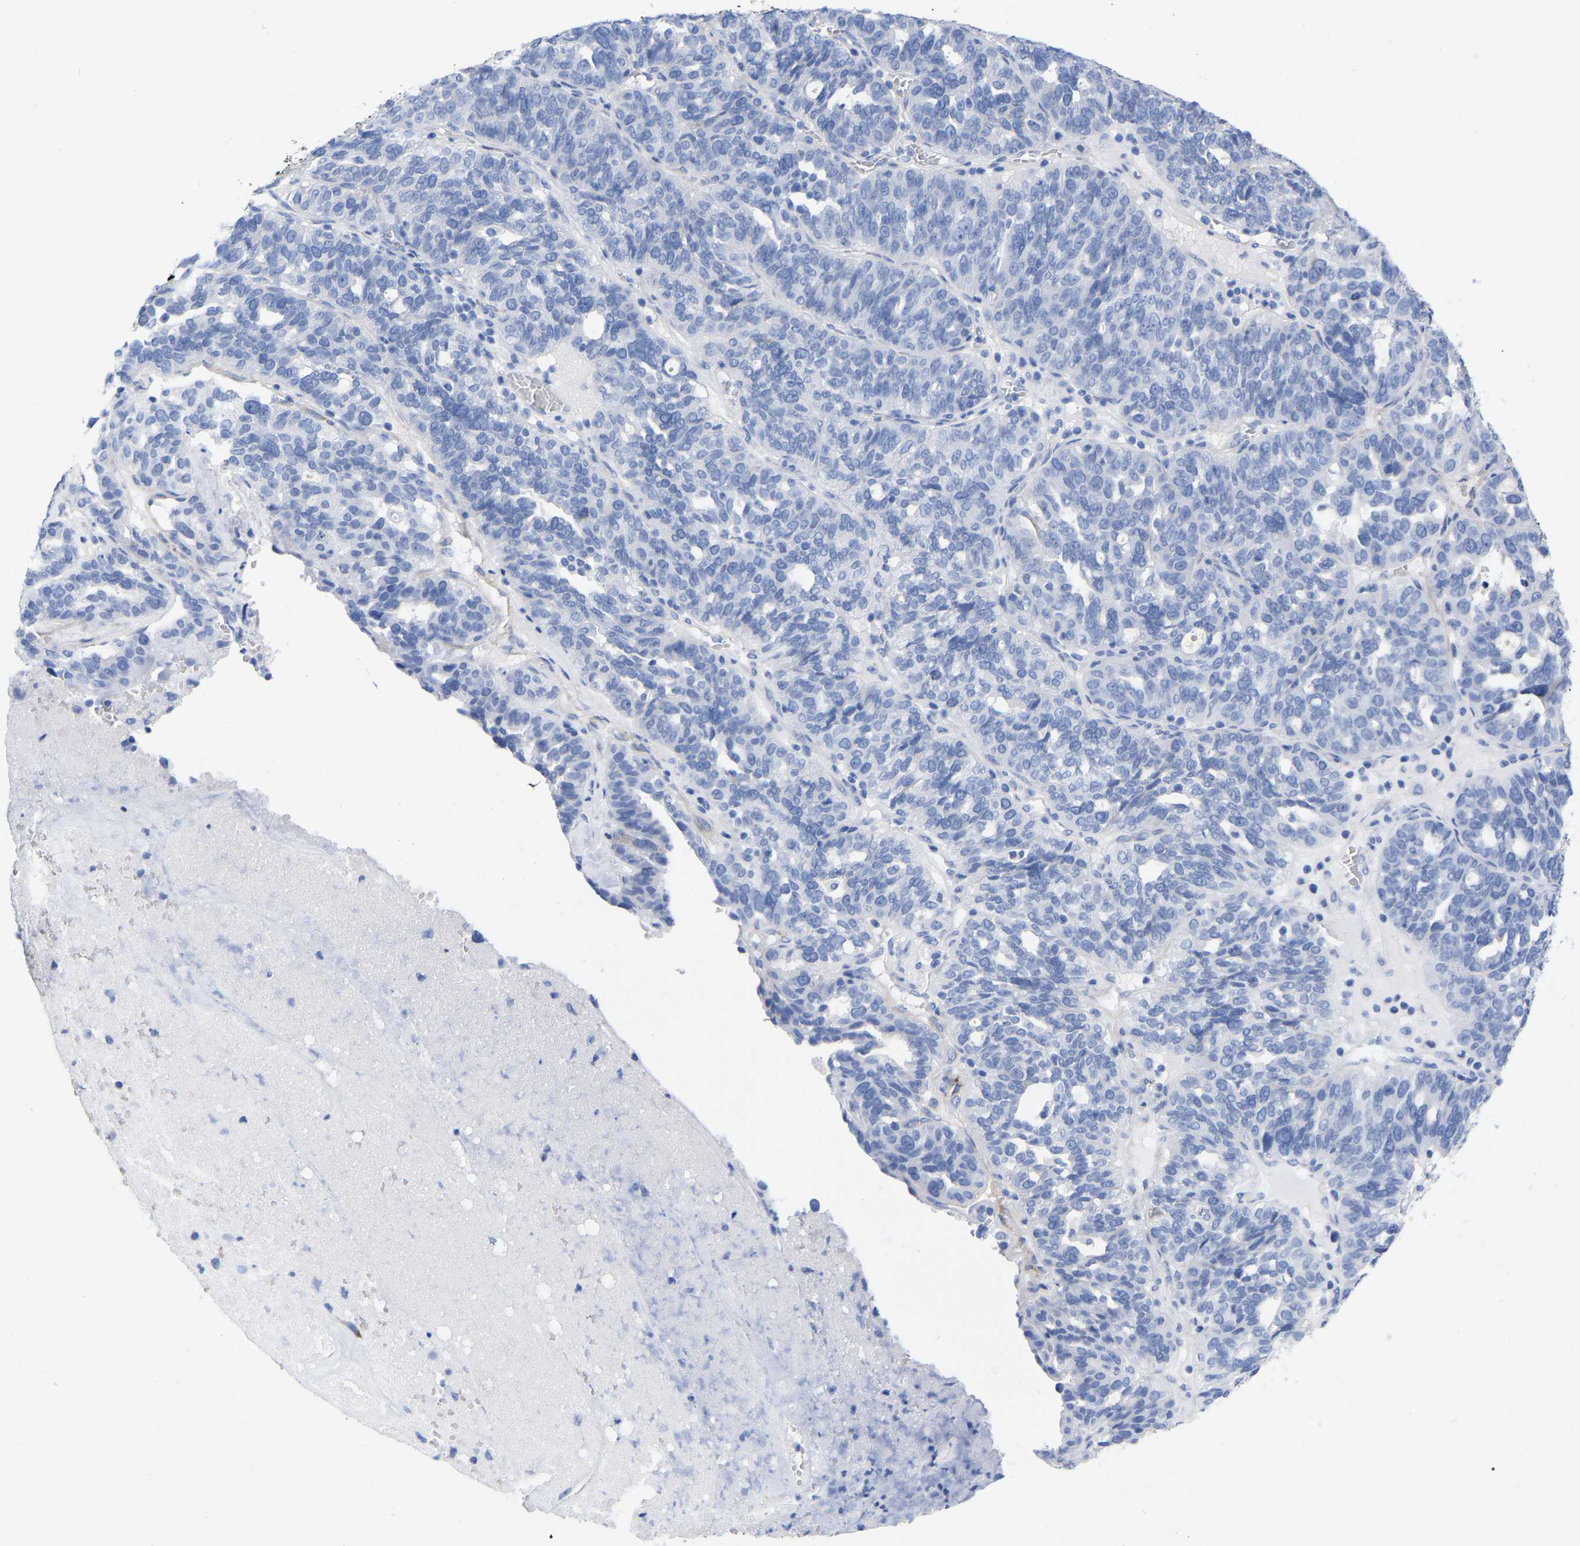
{"staining": {"intensity": "negative", "quantity": "none", "location": "none"}, "tissue": "ovarian cancer", "cell_type": "Tumor cells", "image_type": "cancer", "snomed": [{"axis": "morphology", "description": "Cystadenocarcinoma, serous, NOS"}, {"axis": "topography", "description": "Ovary"}], "caption": "An IHC photomicrograph of ovarian cancer is shown. There is no staining in tumor cells of ovarian cancer.", "gene": "HAPLN1", "patient": {"sex": "female", "age": 59}}